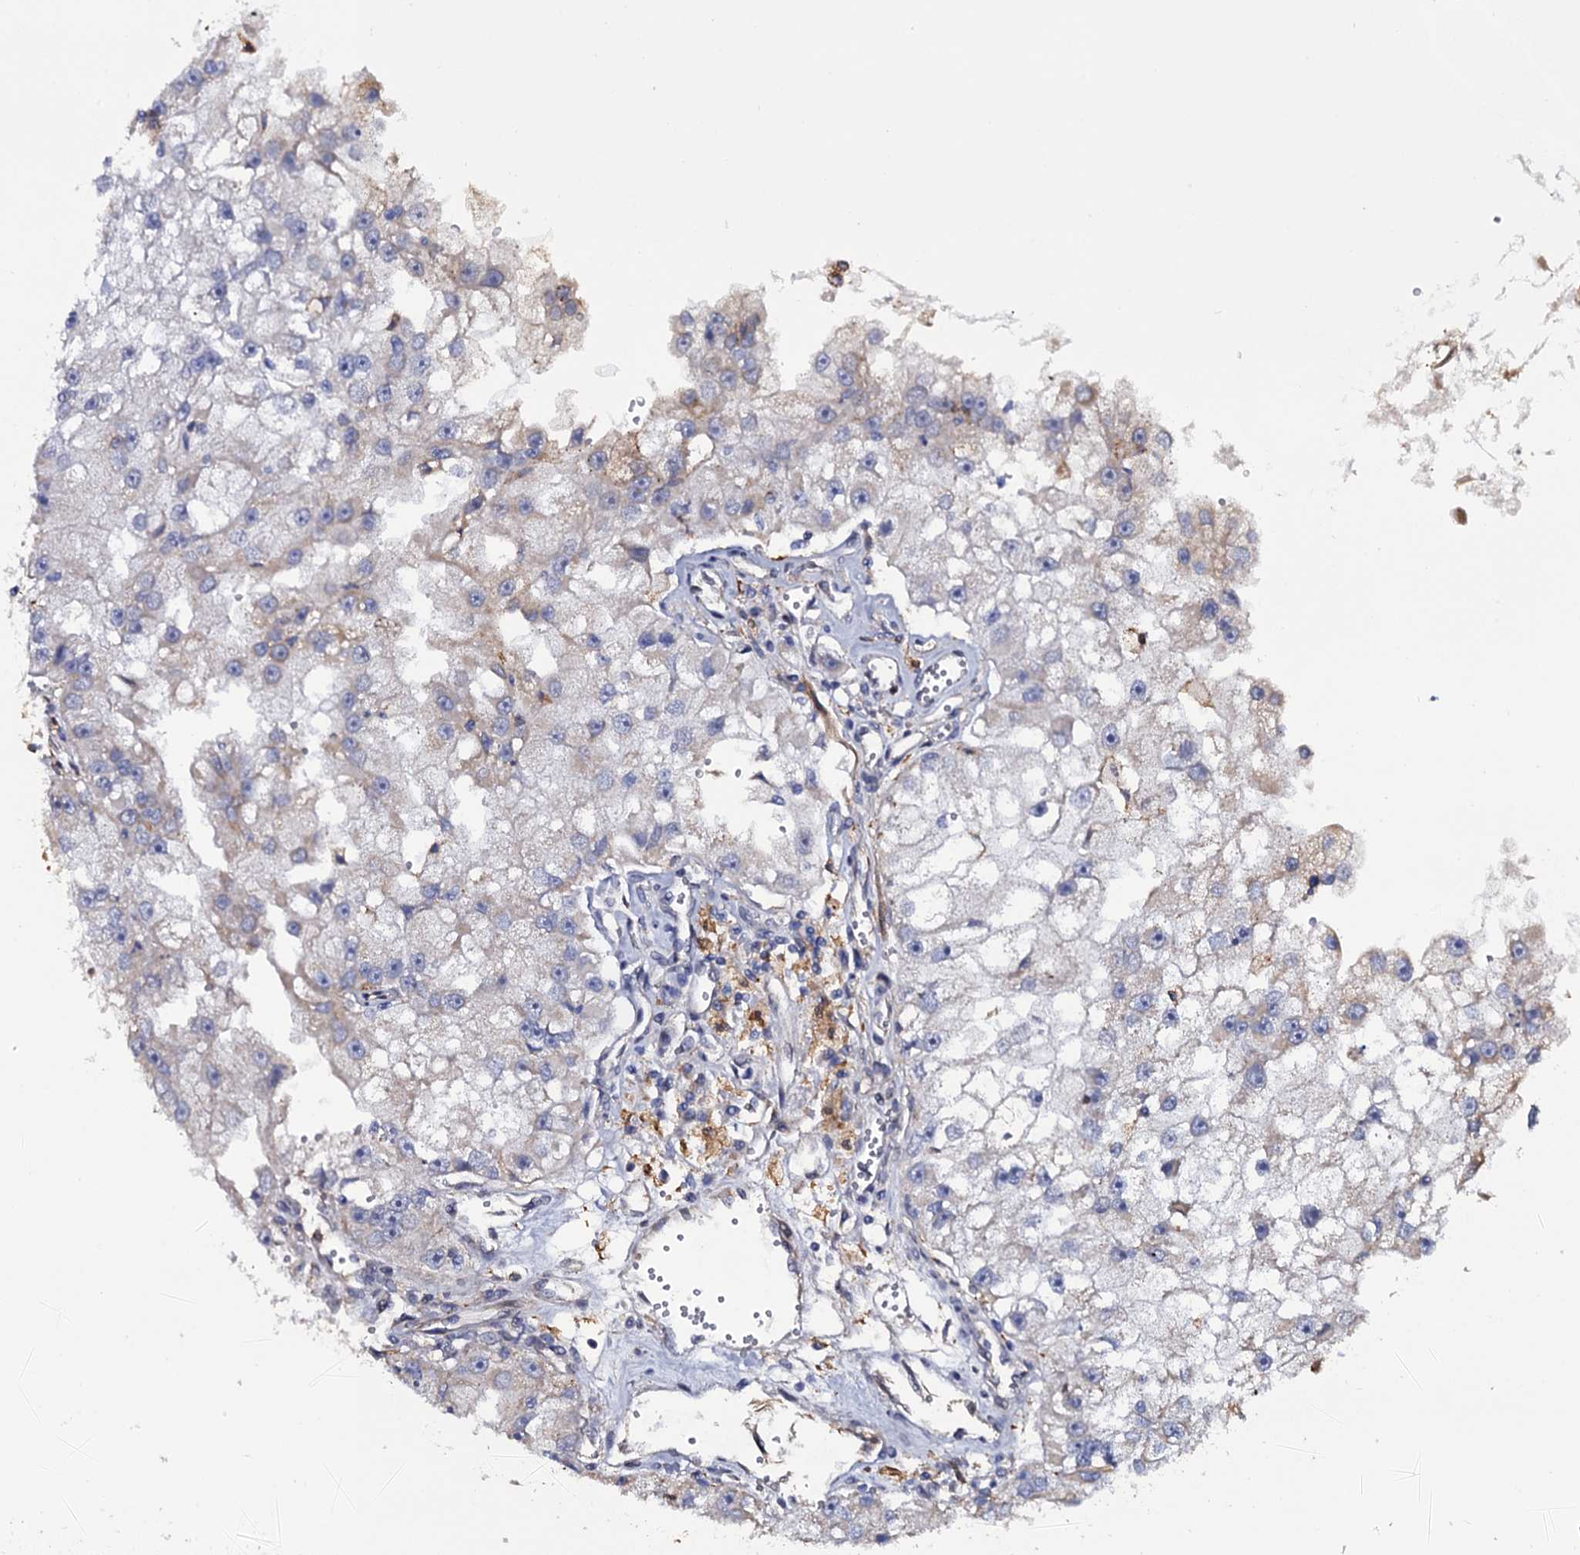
{"staining": {"intensity": "weak", "quantity": "<25%", "location": "cytoplasmic/membranous"}, "tissue": "renal cancer", "cell_type": "Tumor cells", "image_type": "cancer", "snomed": [{"axis": "morphology", "description": "Adenocarcinoma, NOS"}, {"axis": "topography", "description": "Kidney"}], "caption": "Image shows no protein expression in tumor cells of renal adenocarcinoma tissue. (DAB immunohistochemistry, high magnification).", "gene": "TTC23", "patient": {"sex": "male", "age": 63}}